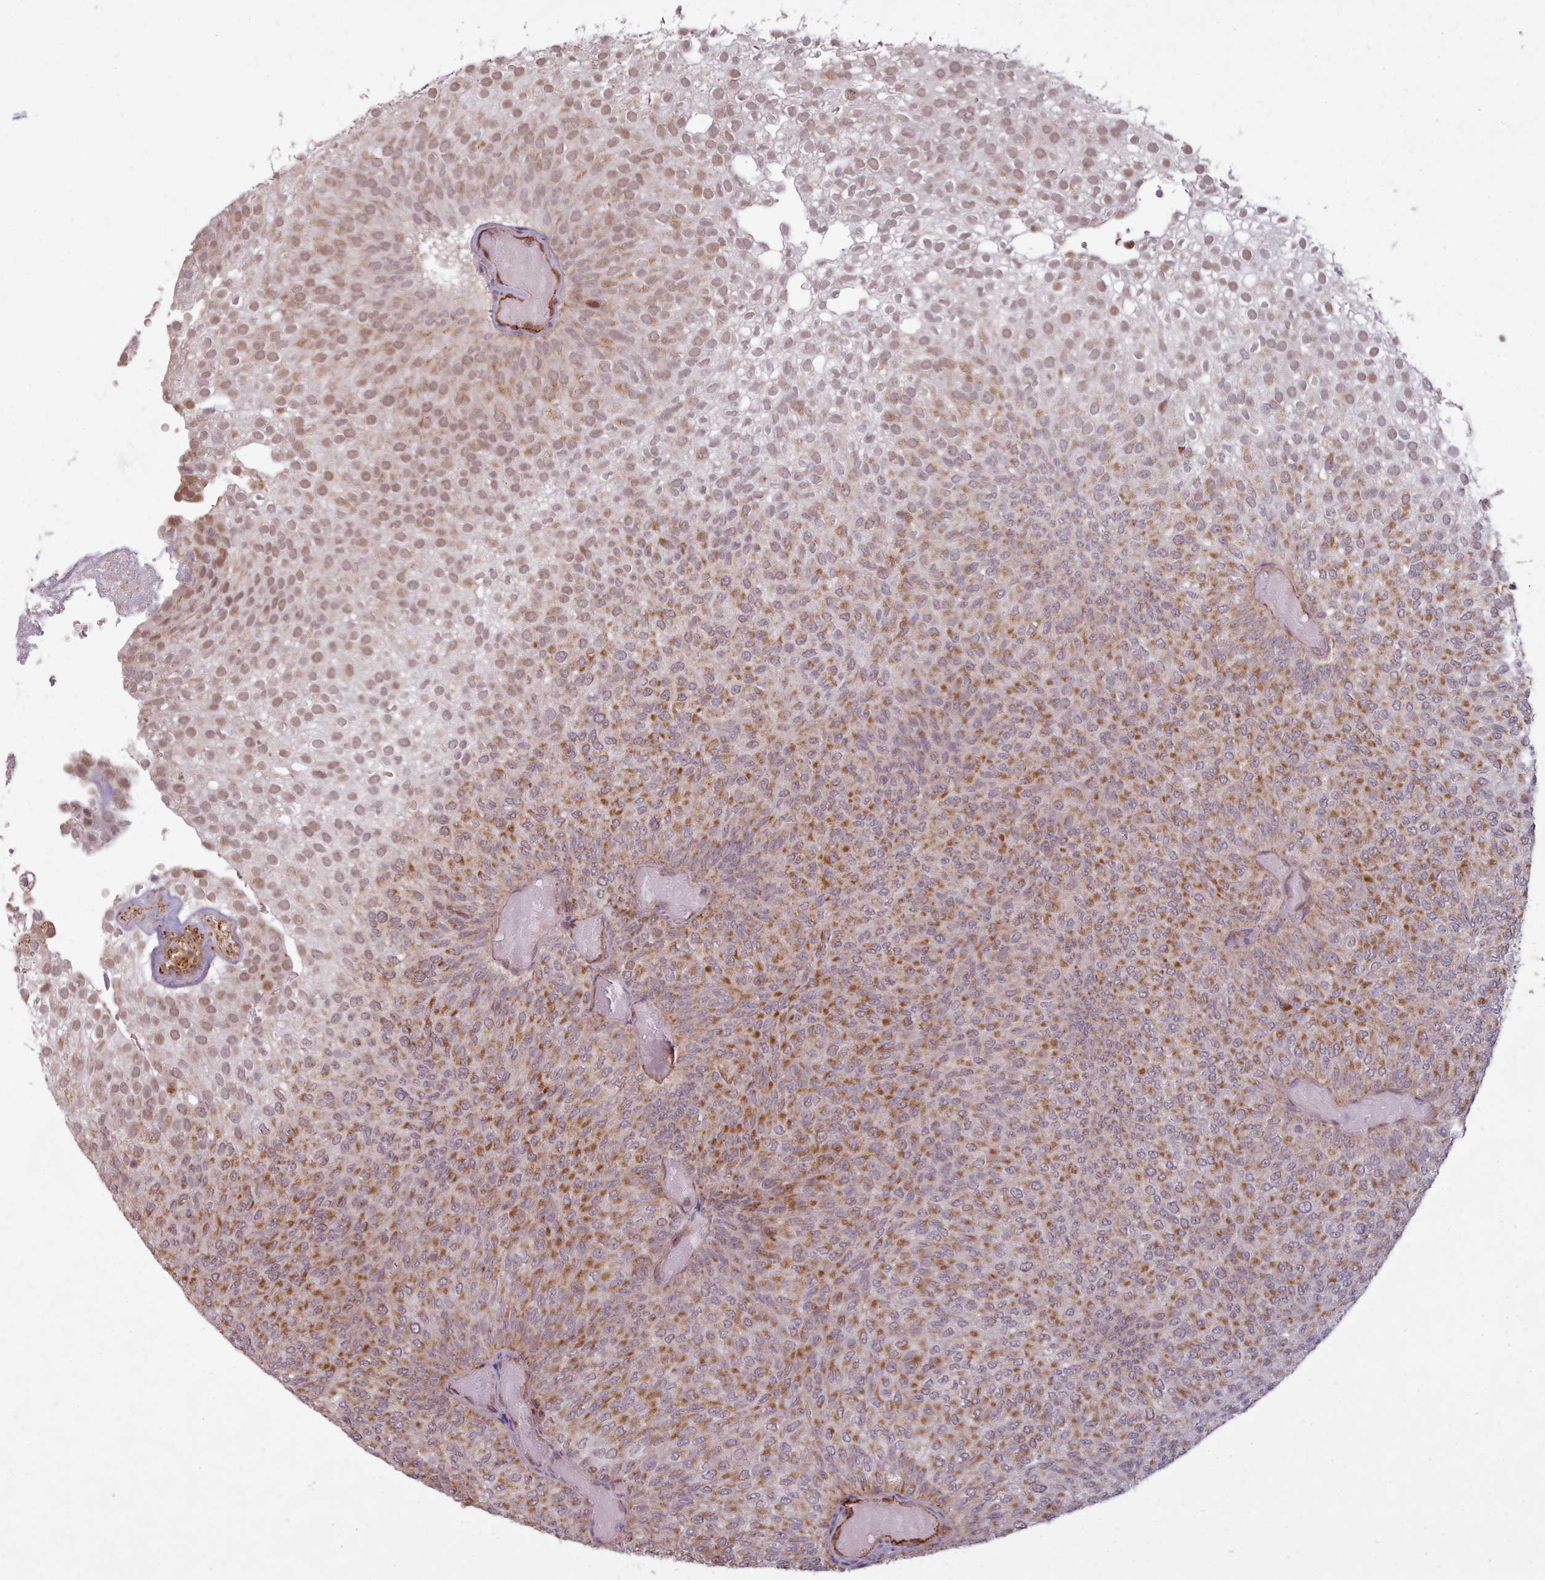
{"staining": {"intensity": "strong", "quantity": "25%-75%", "location": "cytoplasmic/membranous"}, "tissue": "urothelial cancer", "cell_type": "Tumor cells", "image_type": "cancer", "snomed": [{"axis": "morphology", "description": "Urothelial carcinoma, Low grade"}, {"axis": "topography", "description": "Urinary bladder"}], "caption": "Urothelial cancer was stained to show a protein in brown. There is high levels of strong cytoplasmic/membranous expression in approximately 25%-75% of tumor cells.", "gene": "ZMYM4", "patient": {"sex": "male", "age": 78}}